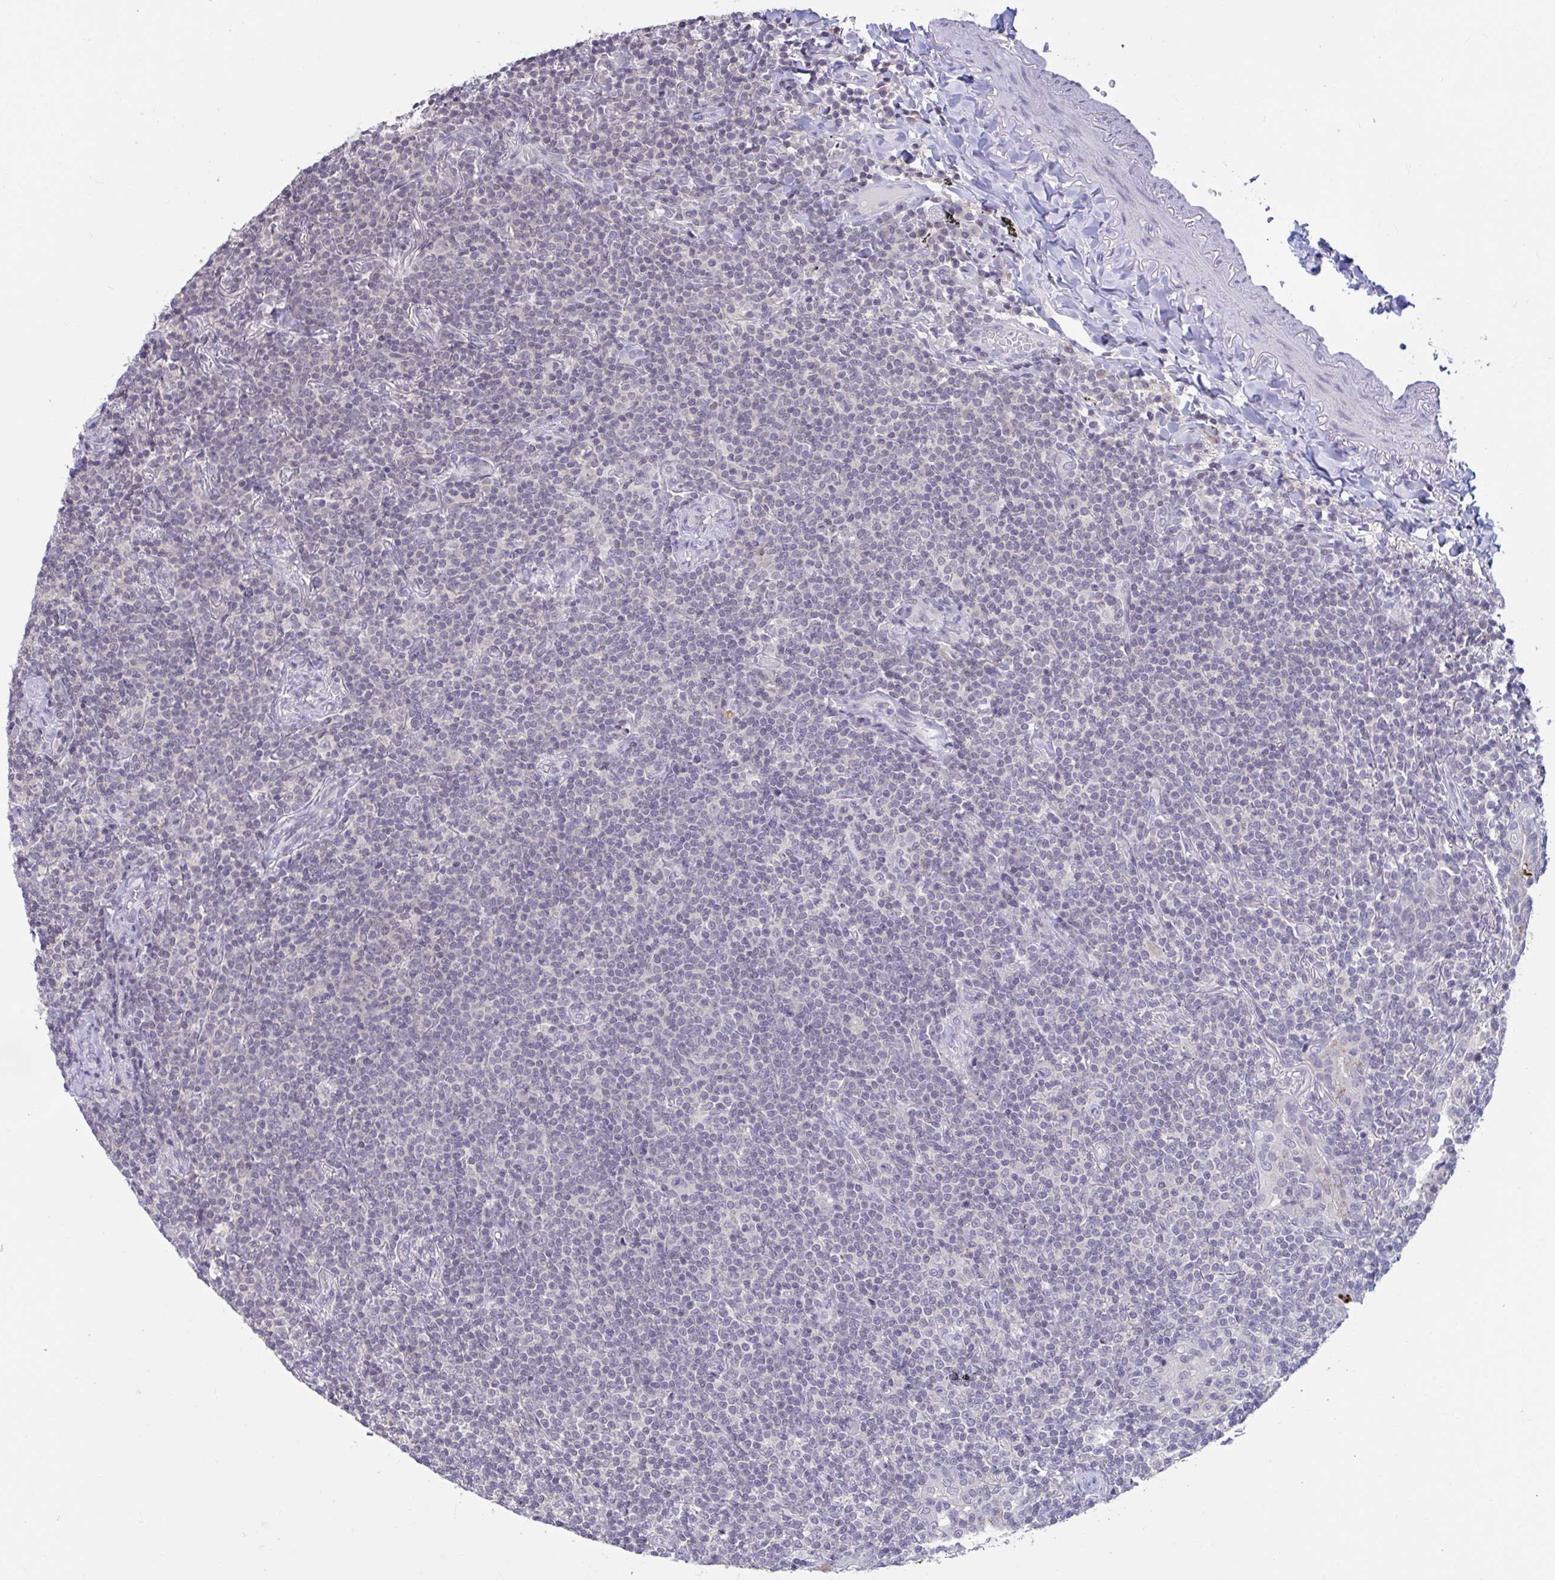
{"staining": {"intensity": "negative", "quantity": "none", "location": "none"}, "tissue": "lymphoma", "cell_type": "Tumor cells", "image_type": "cancer", "snomed": [{"axis": "morphology", "description": "Malignant lymphoma, non-Hodgkin's type, Low grade"}, {"axis": "topography", "description": "Lung"}], "caption": "Immunohistochemistry (IHC) of human malignant lymphoma, non-Hodgkin's type (low-grade) exhibits no staining in tumor cells.", "gene": "ARPP19", "patient": {"sex": "female", "age": 71}}